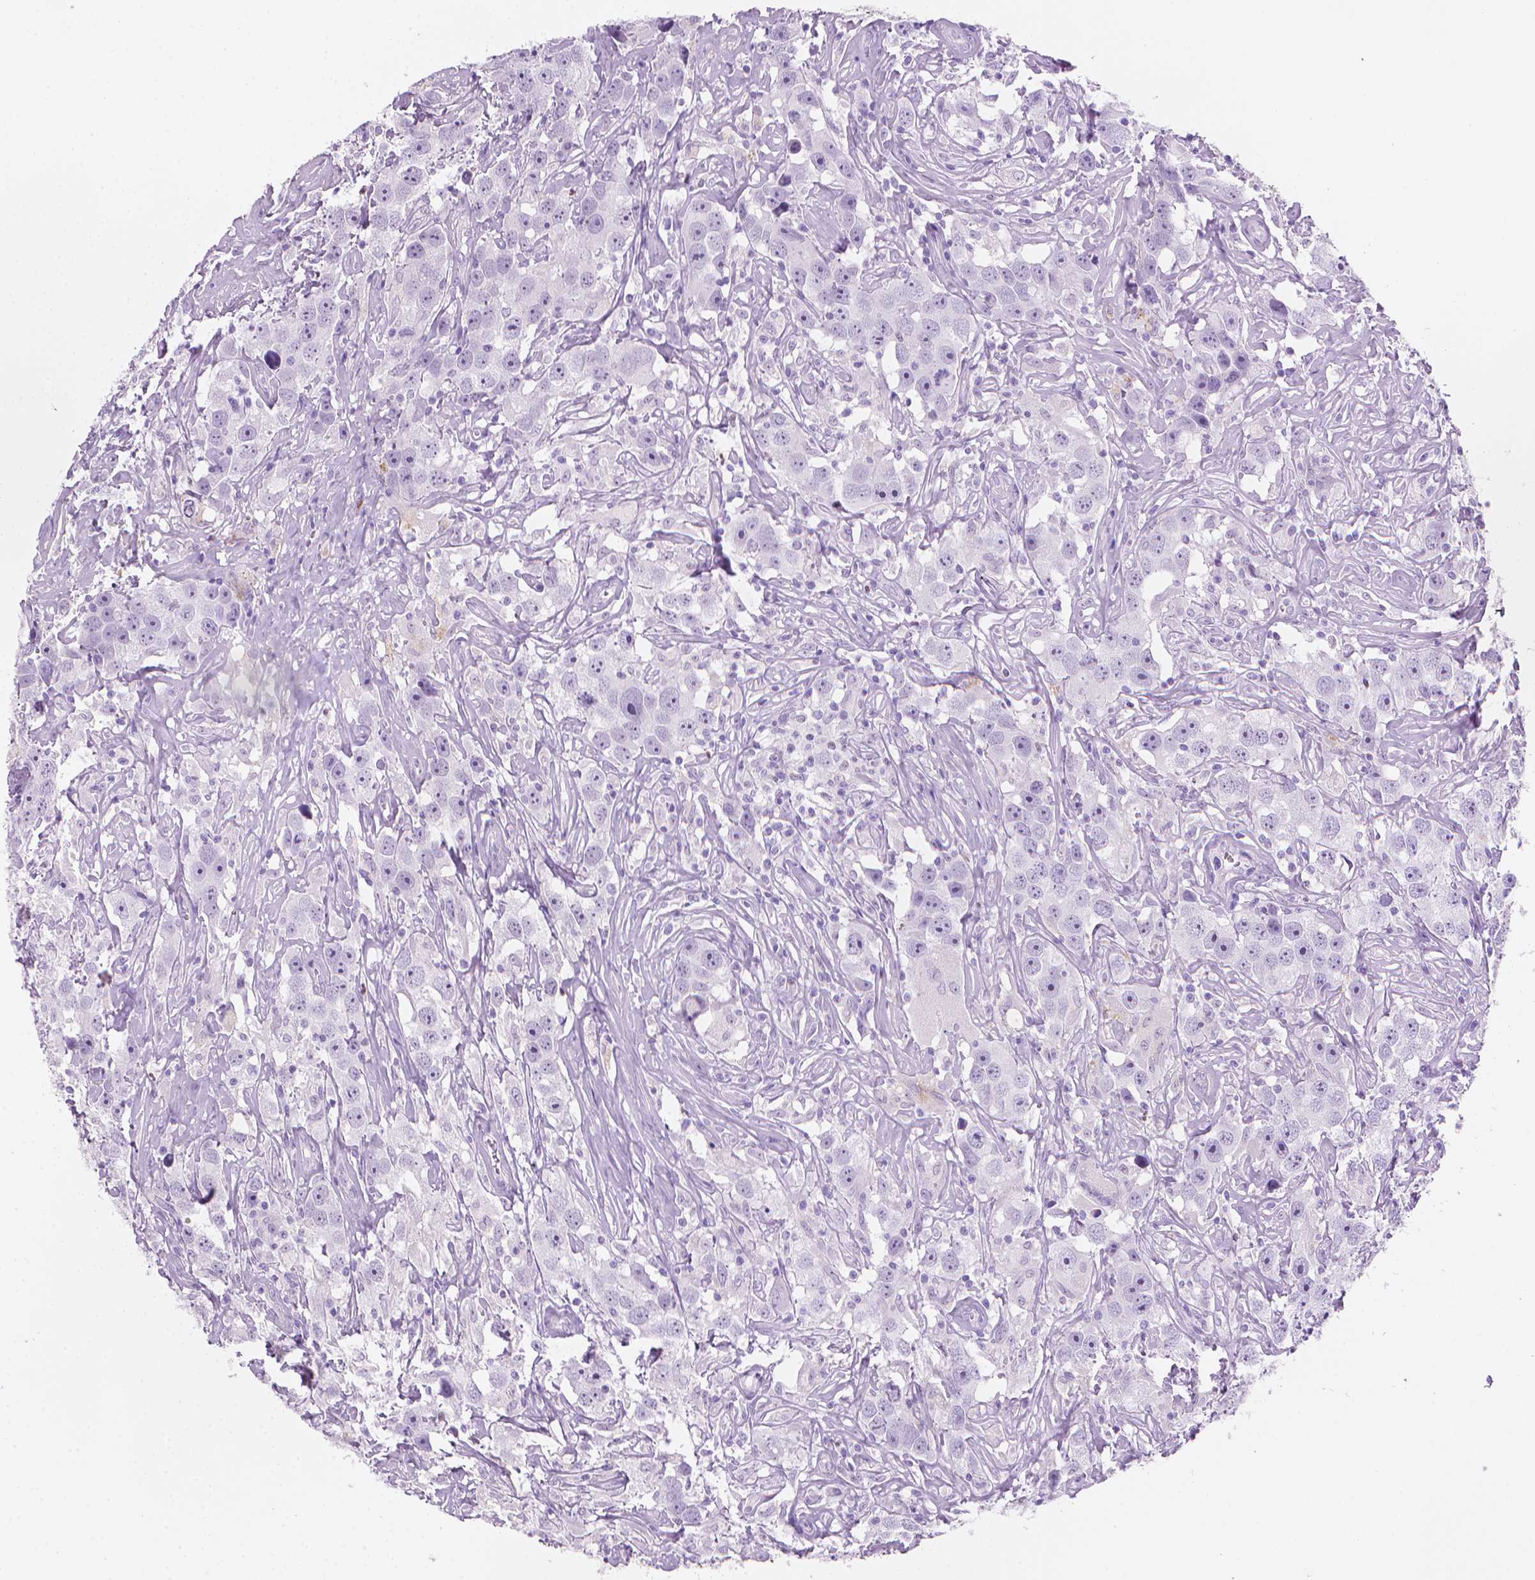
{"staining": {"intensity": "negative", "quantity": "none", "location": "none"}, "tissue": "testis cancer", "cell_type": "Tumor cells", "image_type": "cancer", "snomed": [{"axis": "morphology", "description": "Seminoma, NOS"}, {"axis": "topography", "description": "Testis"}], "caption": "Immunohistochemistry histopathology image of neoplastic tissue: testis cancer stained with DAB (3,3'-diaminobenzidine) exhibits no significant protein staining in tumor cells. (DAB immunohistochemistry (IHC) with hematoxylin counter stain).", "gene": "TTC29", "patient": {"sex": "male", "age": 49}}